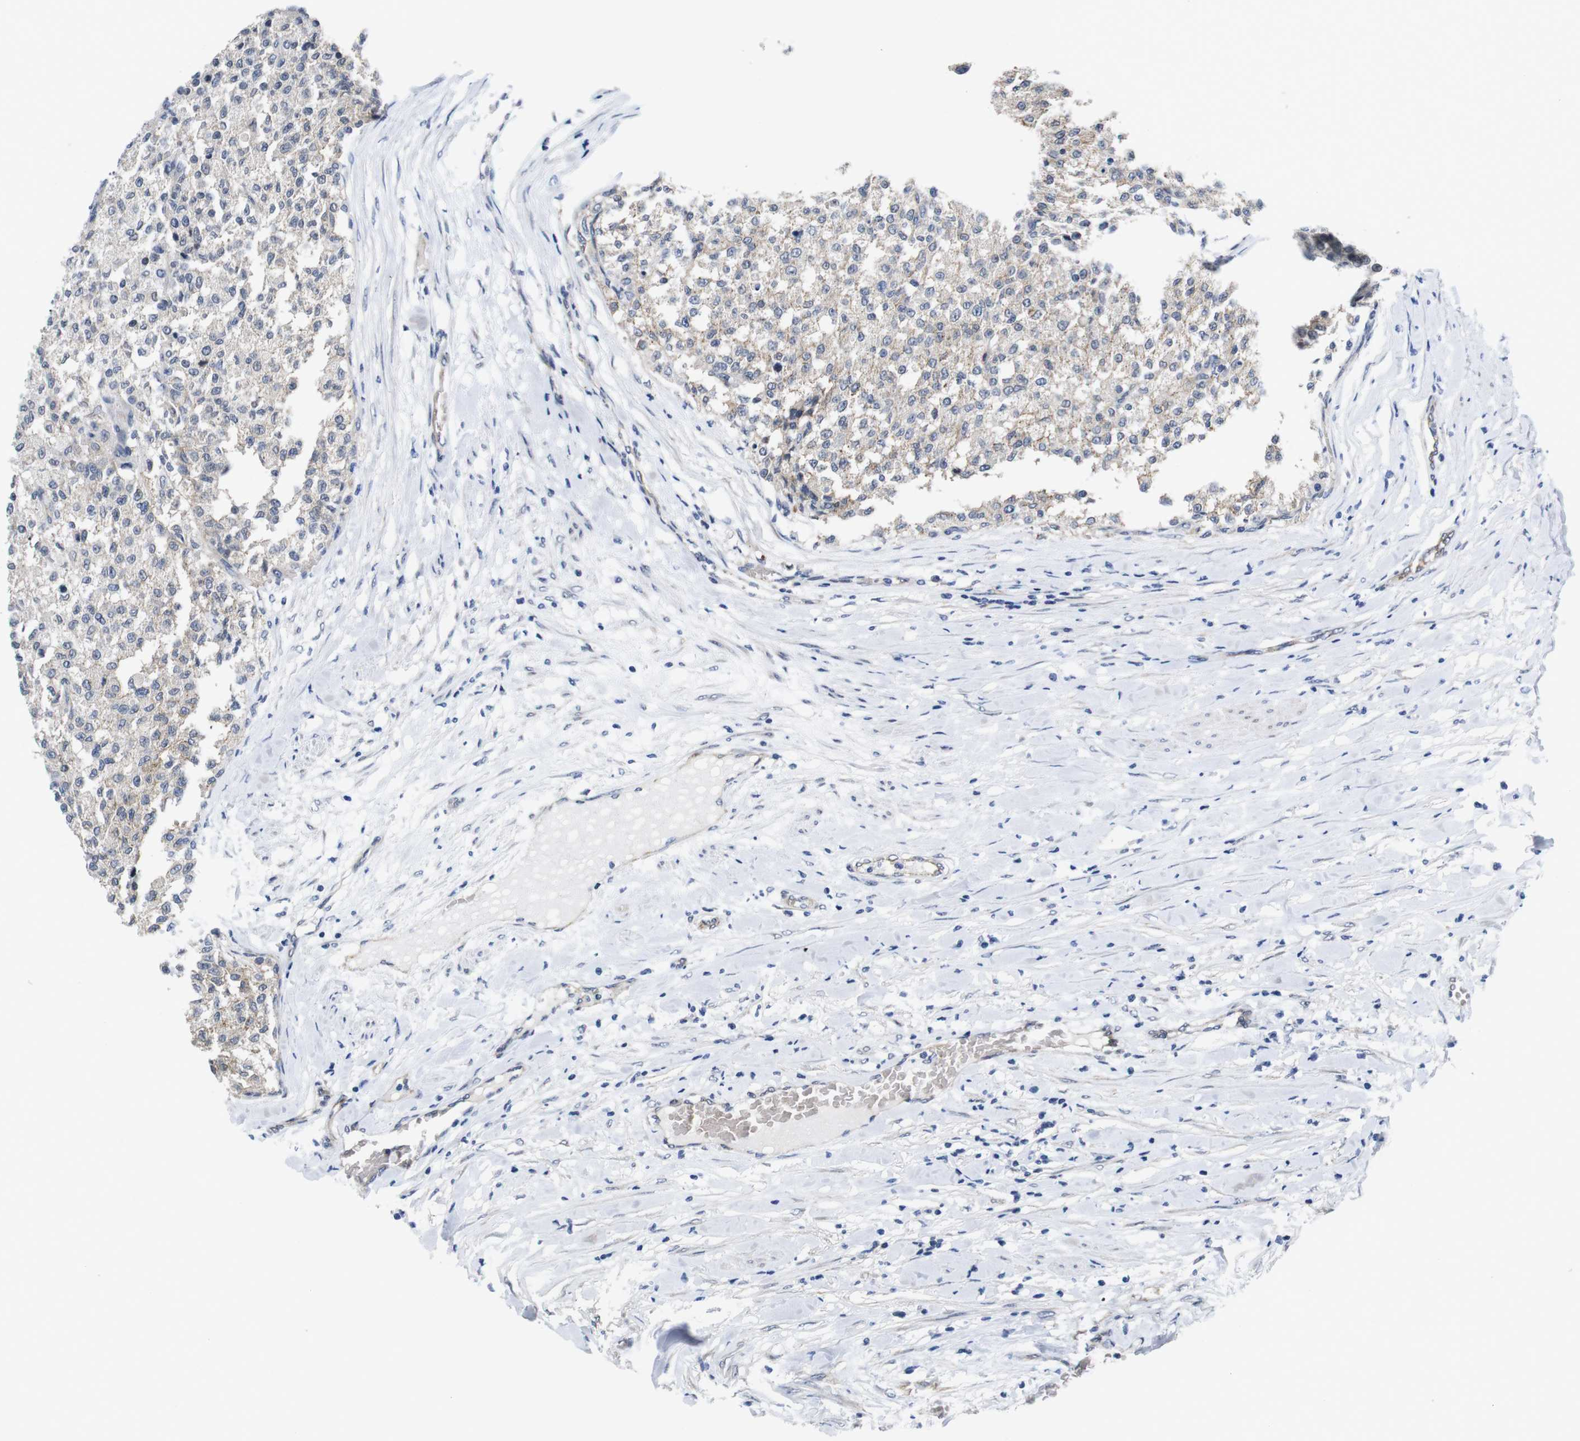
{"staining": {"intensity": "weak", "quantity": "<25%", "location": "cytoplasmic/membranous"}, "tissue": "testis cancer", "cell_type": "Tumor cells", "image_type": "cancer", "snomed": [{"axis": "morphology", "description": "Seminoma, NOS"}, {"axis": "topography", "description": "Testis"}], "caption": "Tumor cells are negative for brown protein staining in testis cancer.", "gene": "SOCS3", "patient": {"sex": "male", "age": 59}}